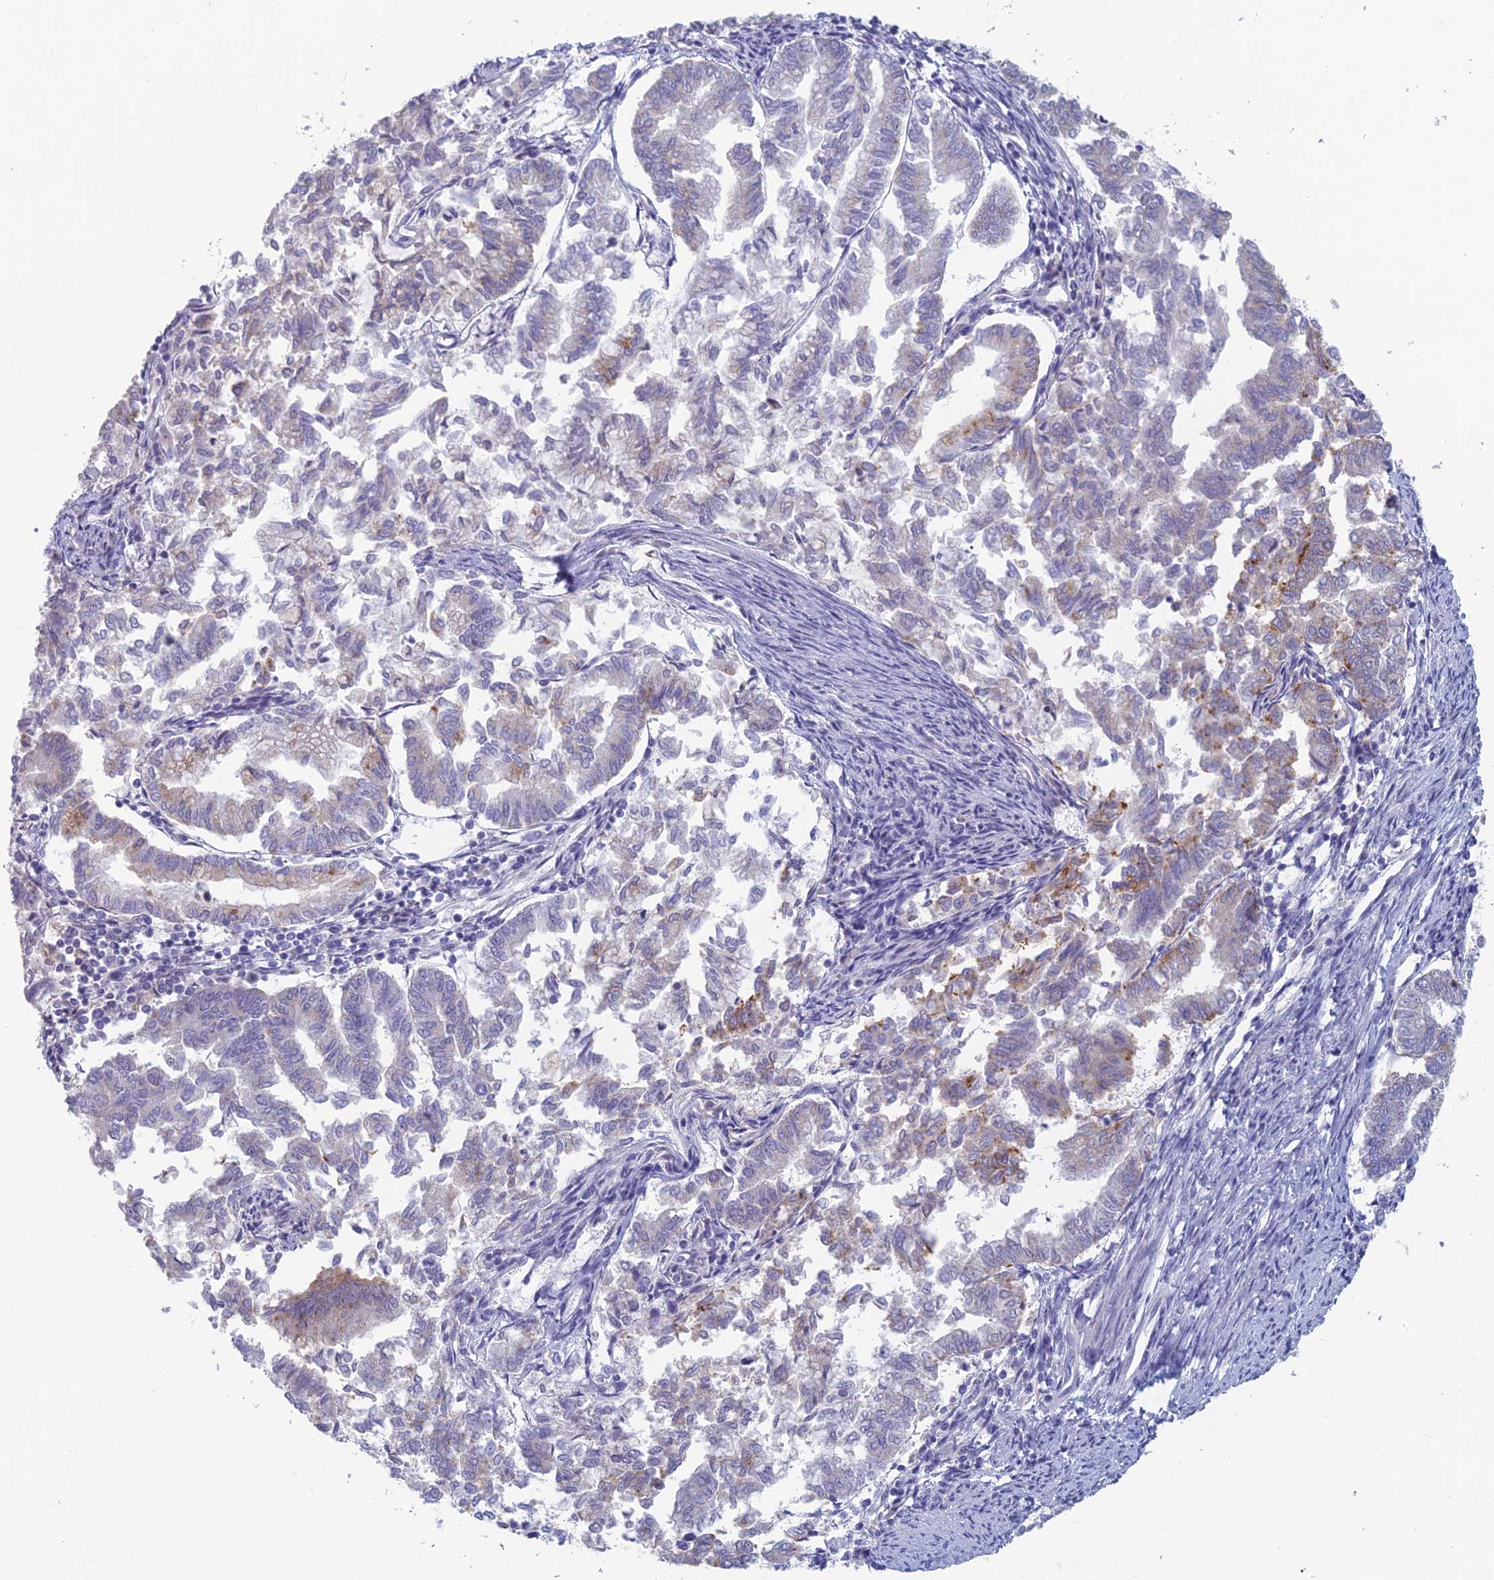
{"staining": {"intensity": "moderate", "quantity": "<25%", "location": "cytoplasmic/membranous"}, "tissue": "endometrial cancer", "cell_type": "Tumor cells", "image_type": "cancer", "snomed": [{"axis": "morphology", "description": "Adenocarcinoma, NOS"}, {"axis": "topography", "description": "Endometrium"}], "caption": "Endometrial cancer (adenocarcinoma) stained with a brown dye displays moderate cytoplasmic/membranous positive staining in about <25% of tumor cells.", "gene": "FERD3L", "patient": {"sex": "female", "age": 79}}